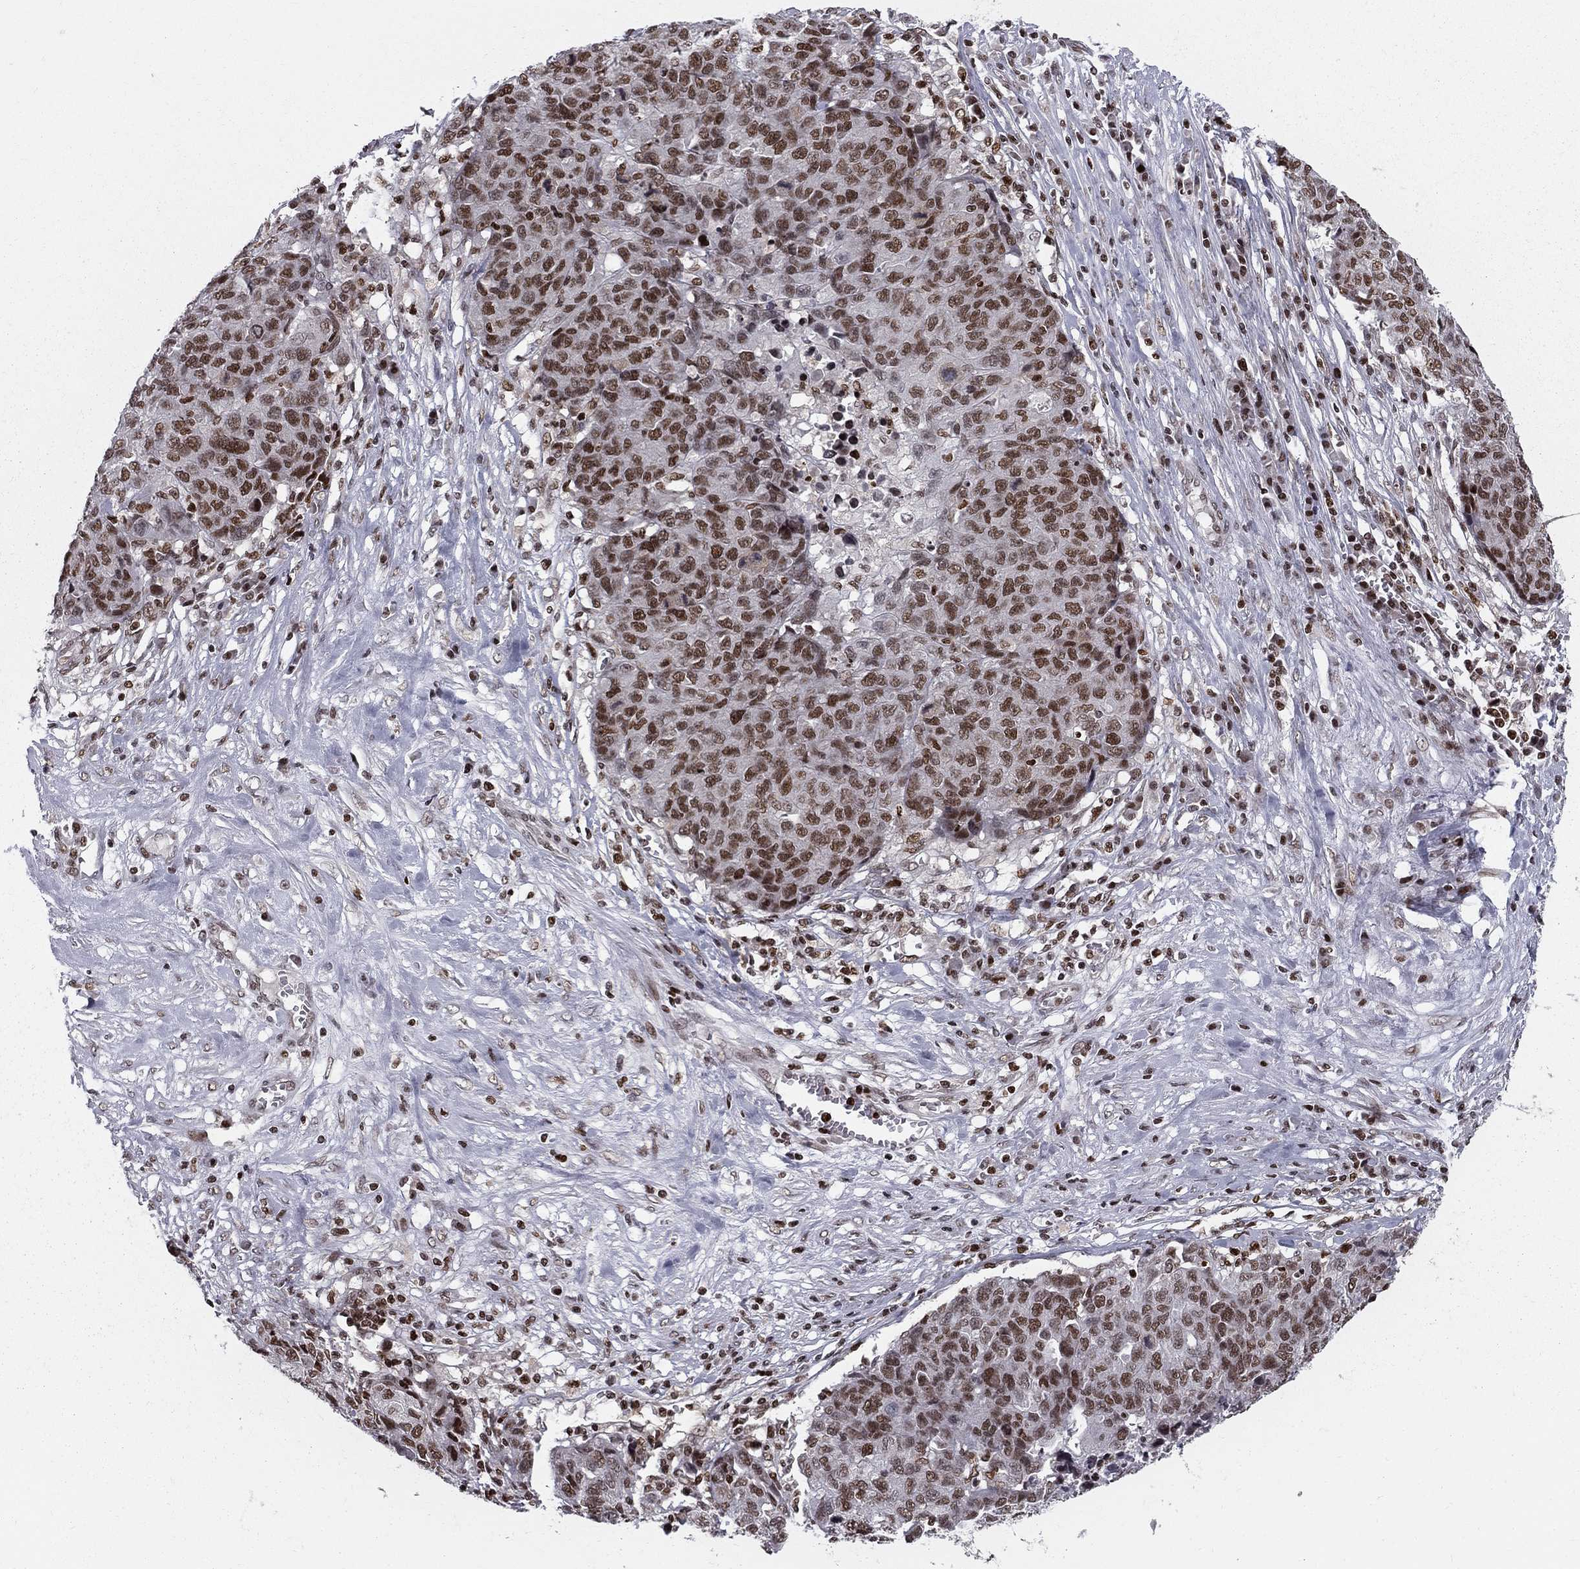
{"staining": {"intensity": "strong", "quantity": ">75%", "location": "nuclear"}, "tissue": "ovarian cancer", "cell_type": "Tumor cells", "image_type": "cancer", "snomed": [{"axis": "morphology", "description": "Cystadenocarcinoma, serous, NOS"}, {"axis": "topography", "description": "Ovary"}], "caption": "IHC of human ovarian cancer shows high levels of strong nuclear staining in approximately >75% of tumor cells.", "gene": "RNASEH2C", "patient": {"sex": "female", "age": 87}}